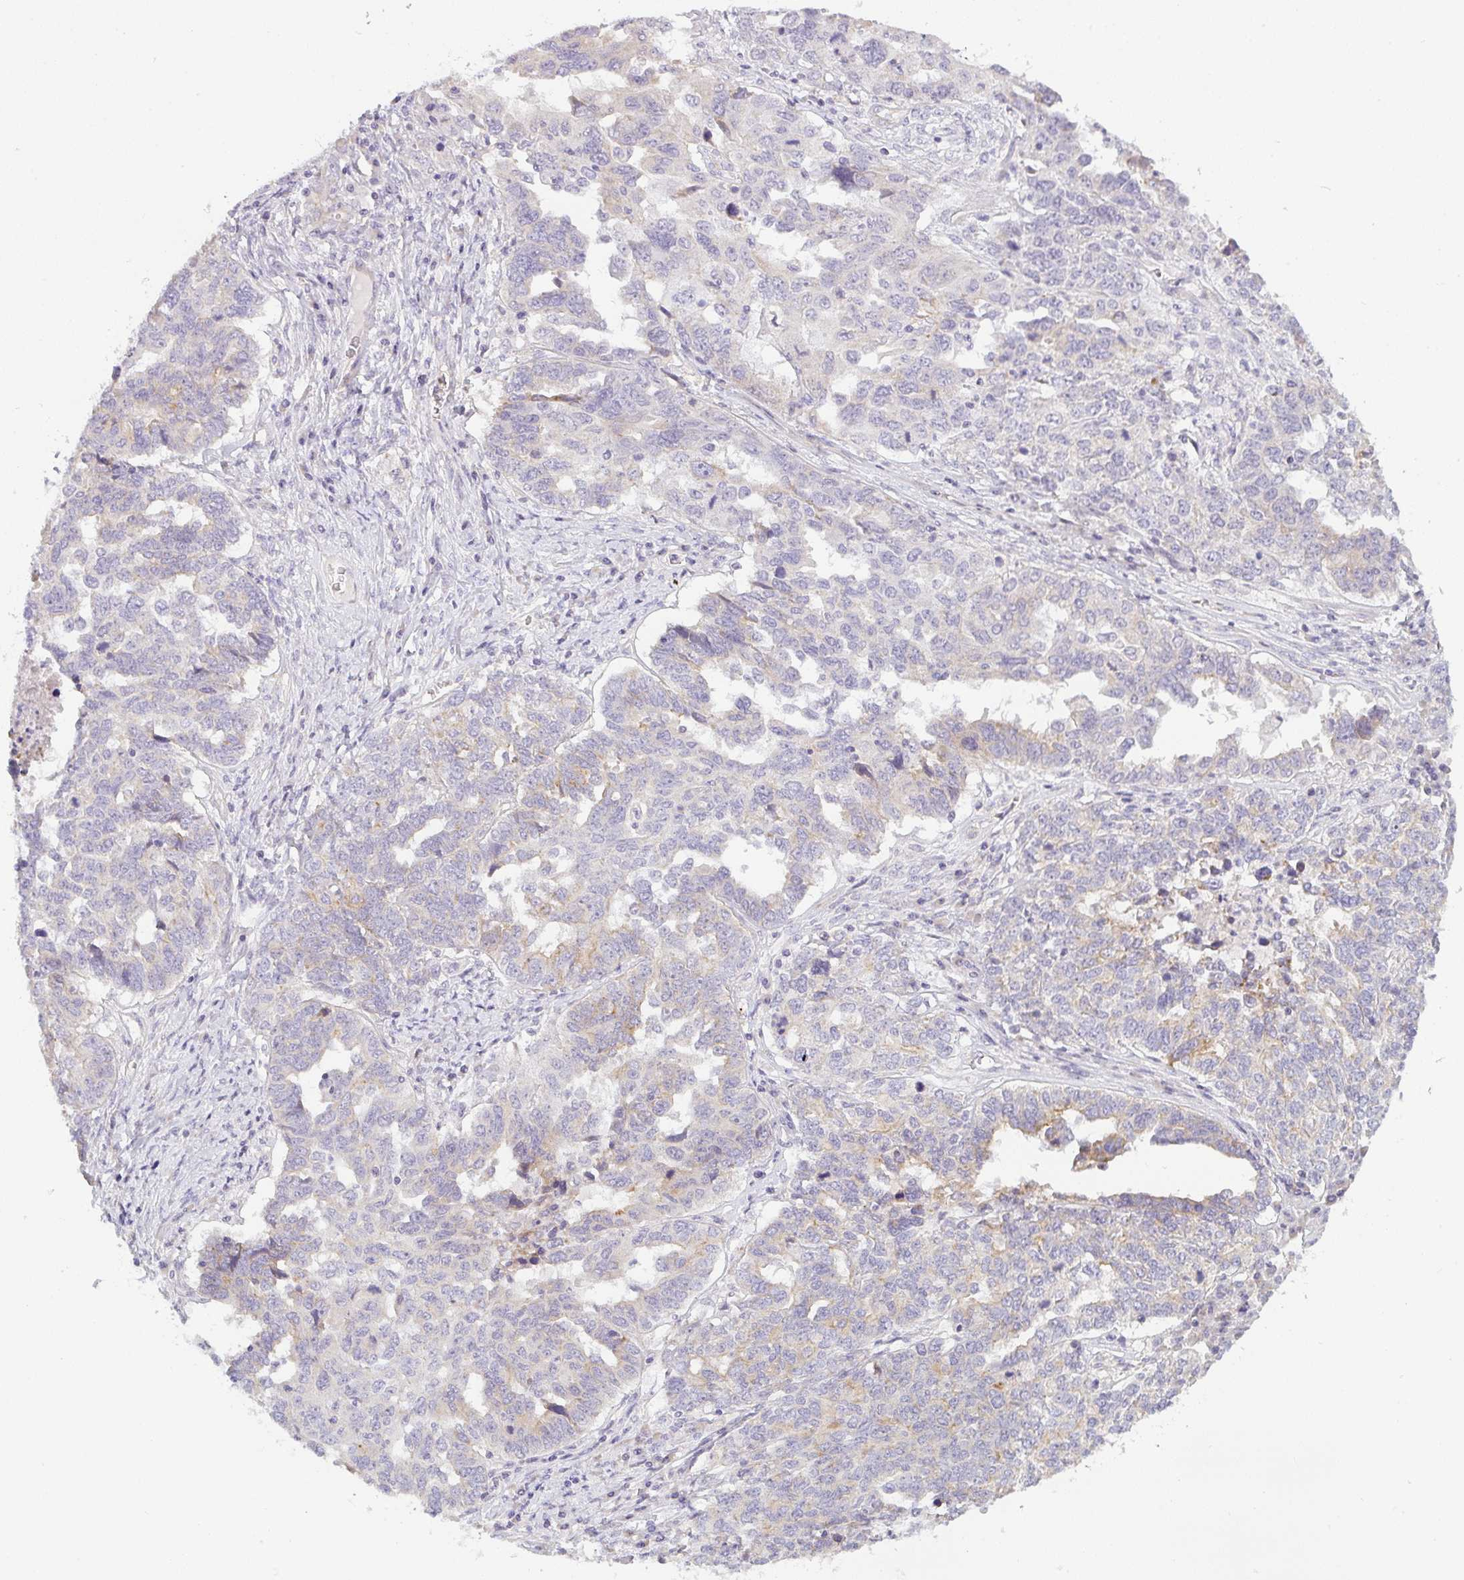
{"staining": {"intensity": "weak", "quantity": "<25%", "location": "cytoplasmic/membranous"}, "tissue": "ovarian cancer", "cell_type": "Tumor cells", "image_type": "cancer", "snomed": [{"axis": "morphology", "description": "Carcinoma, endometroid"}, {"axis": "topography", "description": "Ovary"}], "caption": "Tumor cells are negative for protein expression in human ovarian cancer (endometroid carcinoma).", "gene": "FILIP1", "patient": {"sex": "female", "age": 62}}